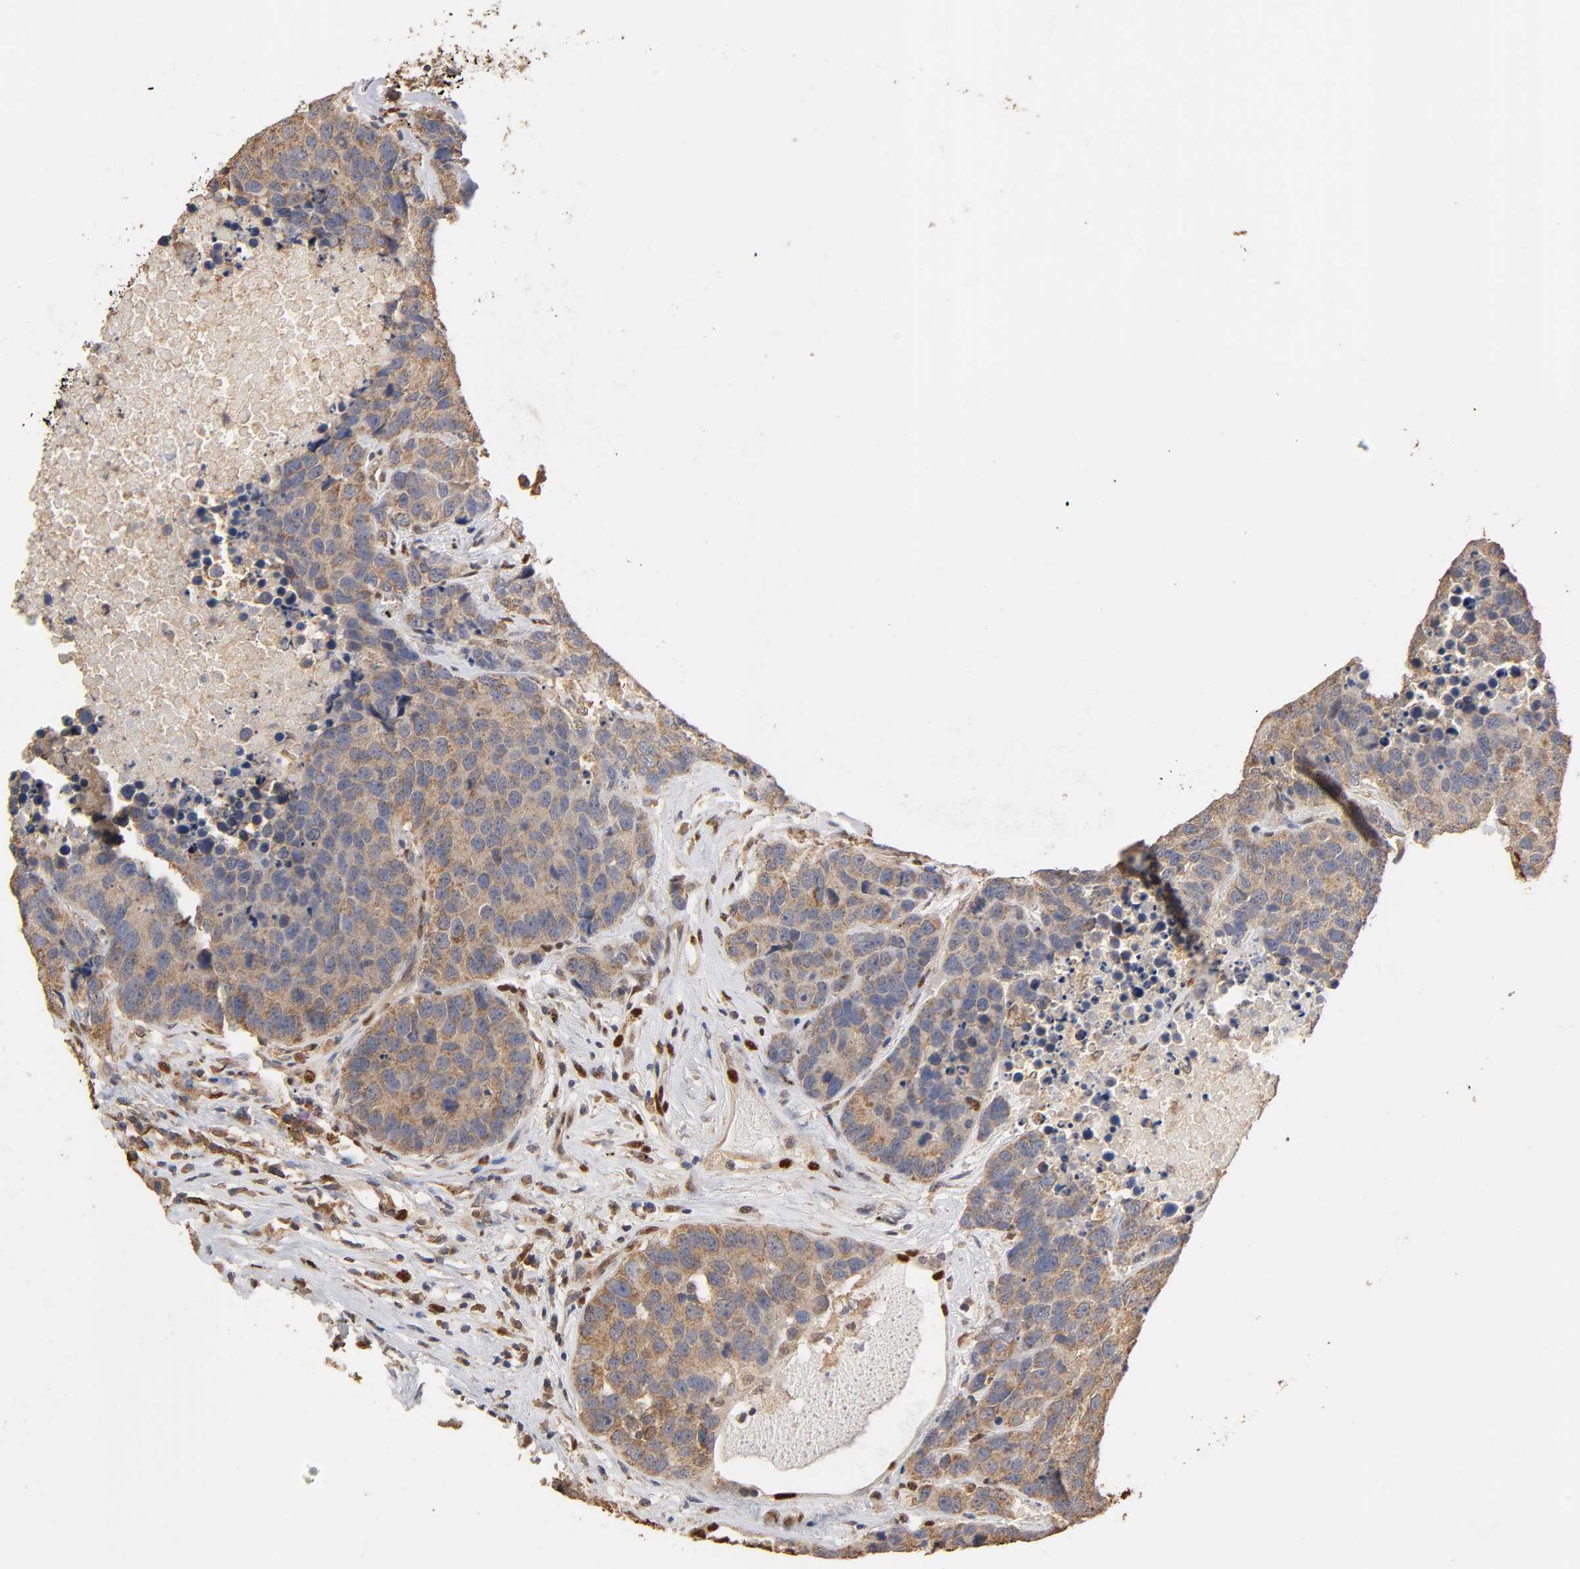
{"staining": {"intensity": "moderate", "quantity": ">75%", "location": "cytoplasmic/membranous"}, "tissue": "carcinoid", "cell_type": "Tumor cells", "image_type": "cancer", "snomed": [{"axis": "morphology", "description": "Carcinoid, malignant, NOS"}, {"axis": "topography", "description": "Lung"}], "caption": "Malignant carcinoid stained for a protein (brown) displays moderate cytoplasmic/membranous positive positivity in approximately >75% of tumor cells.", "gene": "PKN1", "patient": {"sex": "male", "age": 60}}